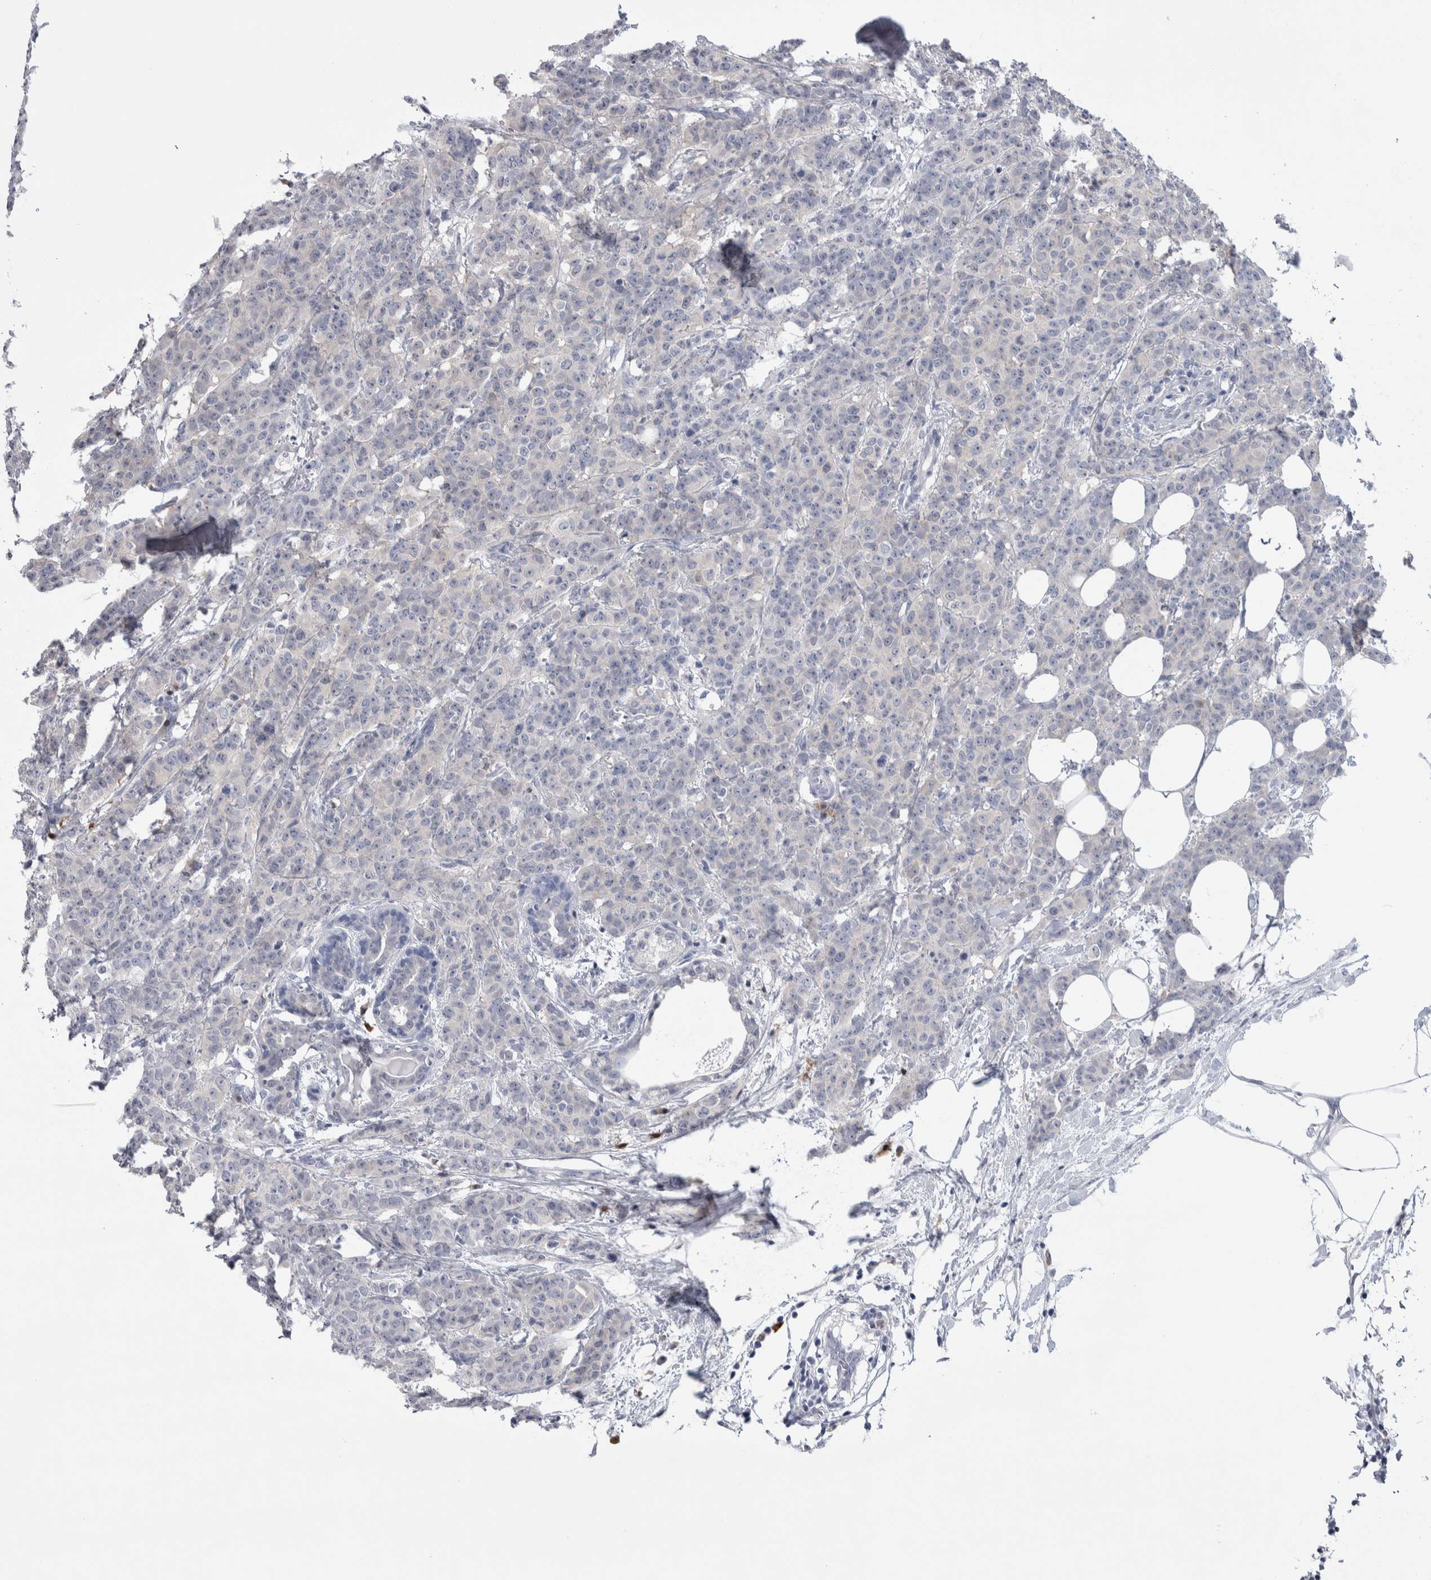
{"staining": {"intensity": "negative", "quantity": "none", "location": "none"}, "tissue": "breast cancer", "cell_type": "Tumor cells", "image_type": "cancer", "snomed": [{"axis": "morphology", "description": "Normal tissue, NOS"}, {"axis": "morphology", "description": "Duct carcinoma"}, {"axis": "topography", "description": "Breast"}], "caption": "A histopathology image of human breast invasive ductal carcinoma is negative for staining in tumor cells.", "gene": "LURAP1L", "patient": {"sex": "female", "age": 40}}